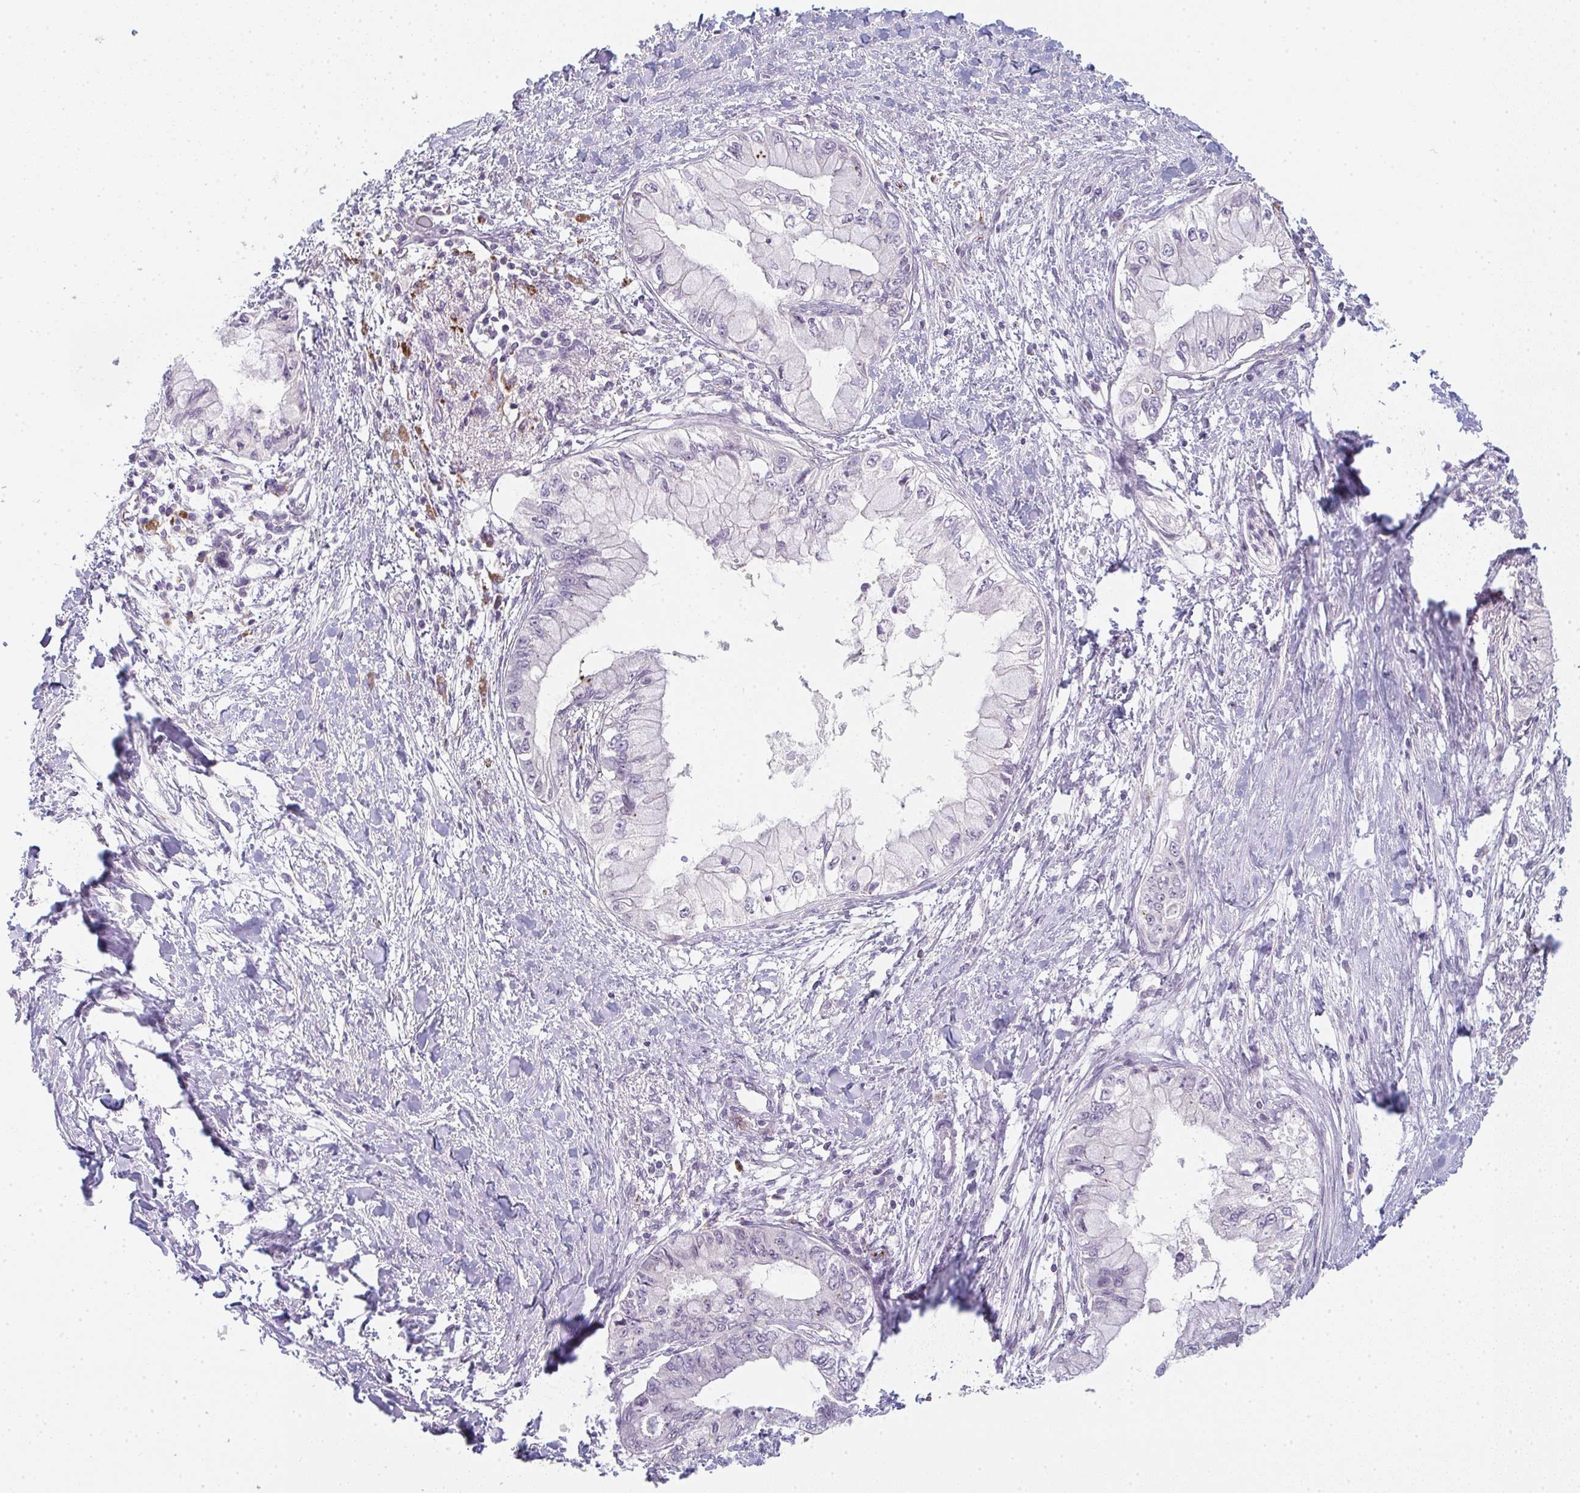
{"staining": {"intensity": "negative", "quantity": "none", "location": "none"}, "tissue": "pancreatic cancer", "cell_type": "Tumor cells", "image_type": "cancer", "snomed": [{"axis": "morphology", "description": "Adenocarcinoma, NOS"}, {"axis": "topography", "description": "Pancreas"}], "caption": "Immunohistochemical staining of pancreatic cancer reveals no significant positivity in tumor cells.", "gene": "TMEM237", "patient": {"sex": "male", "age": 48}}